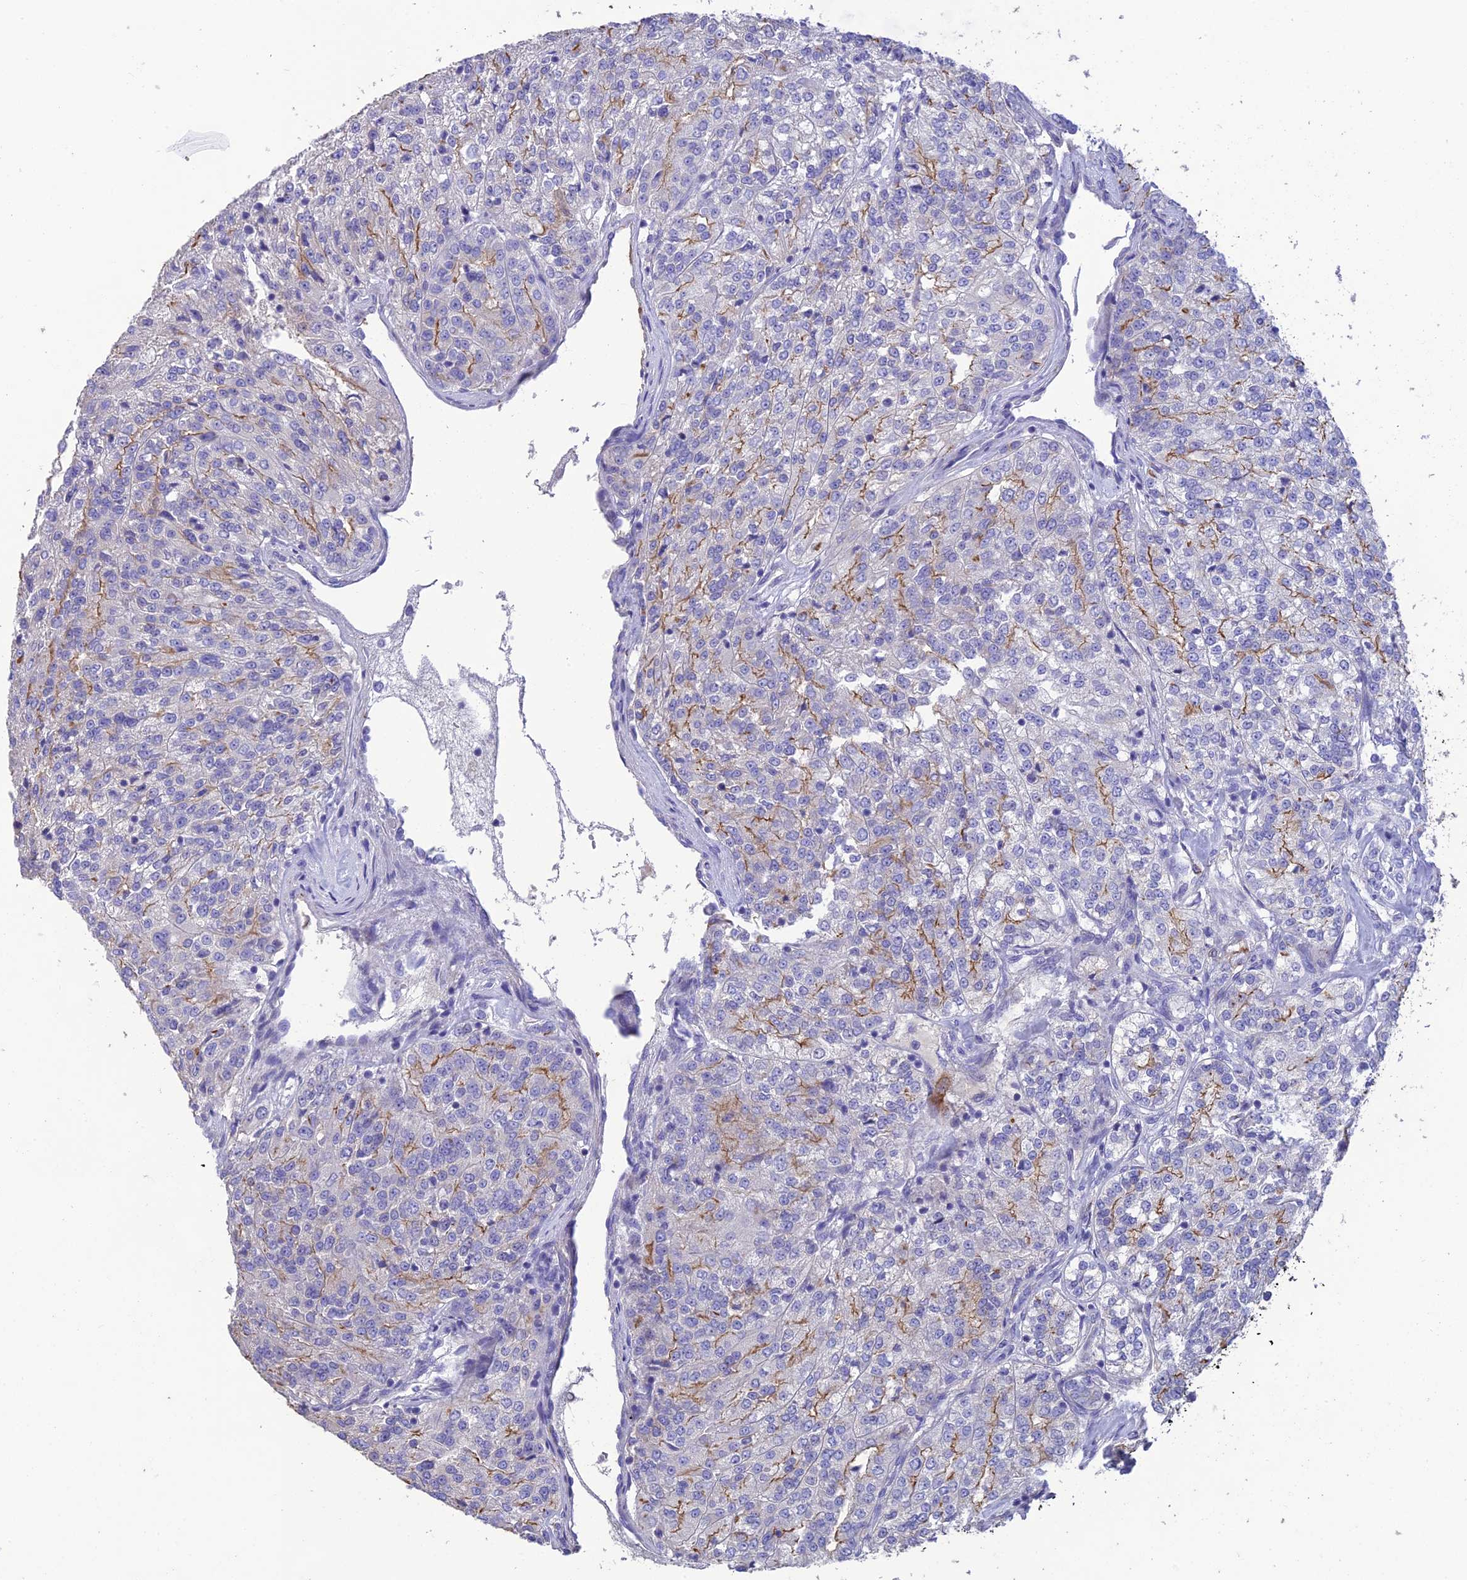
{"staining": {"intensity": "moderate", "quantity": "<25%", "location": "cytoplasmic/membranous"}, "tissue": "renal cancer", "cell_type": "Tumor cells", "image_type": "cancer", "snomed": [{"axis": "morphology", "description": "Adenocarcinoma, NOS"}, {"axis": "topography", "description": "Kidney"}], "caption": "High-magnification brightfield microscopy of renal cancer stained with DAB (brown) and counterstained with hematoxylin (blue). tumor cells exhibit moderate cytoplasmic/membranous expression is seen in about<25% of cells. Nuclei are stained in blue.", "gene": "HSD17B2", "patient": {"sex": "female", "age": 63}}